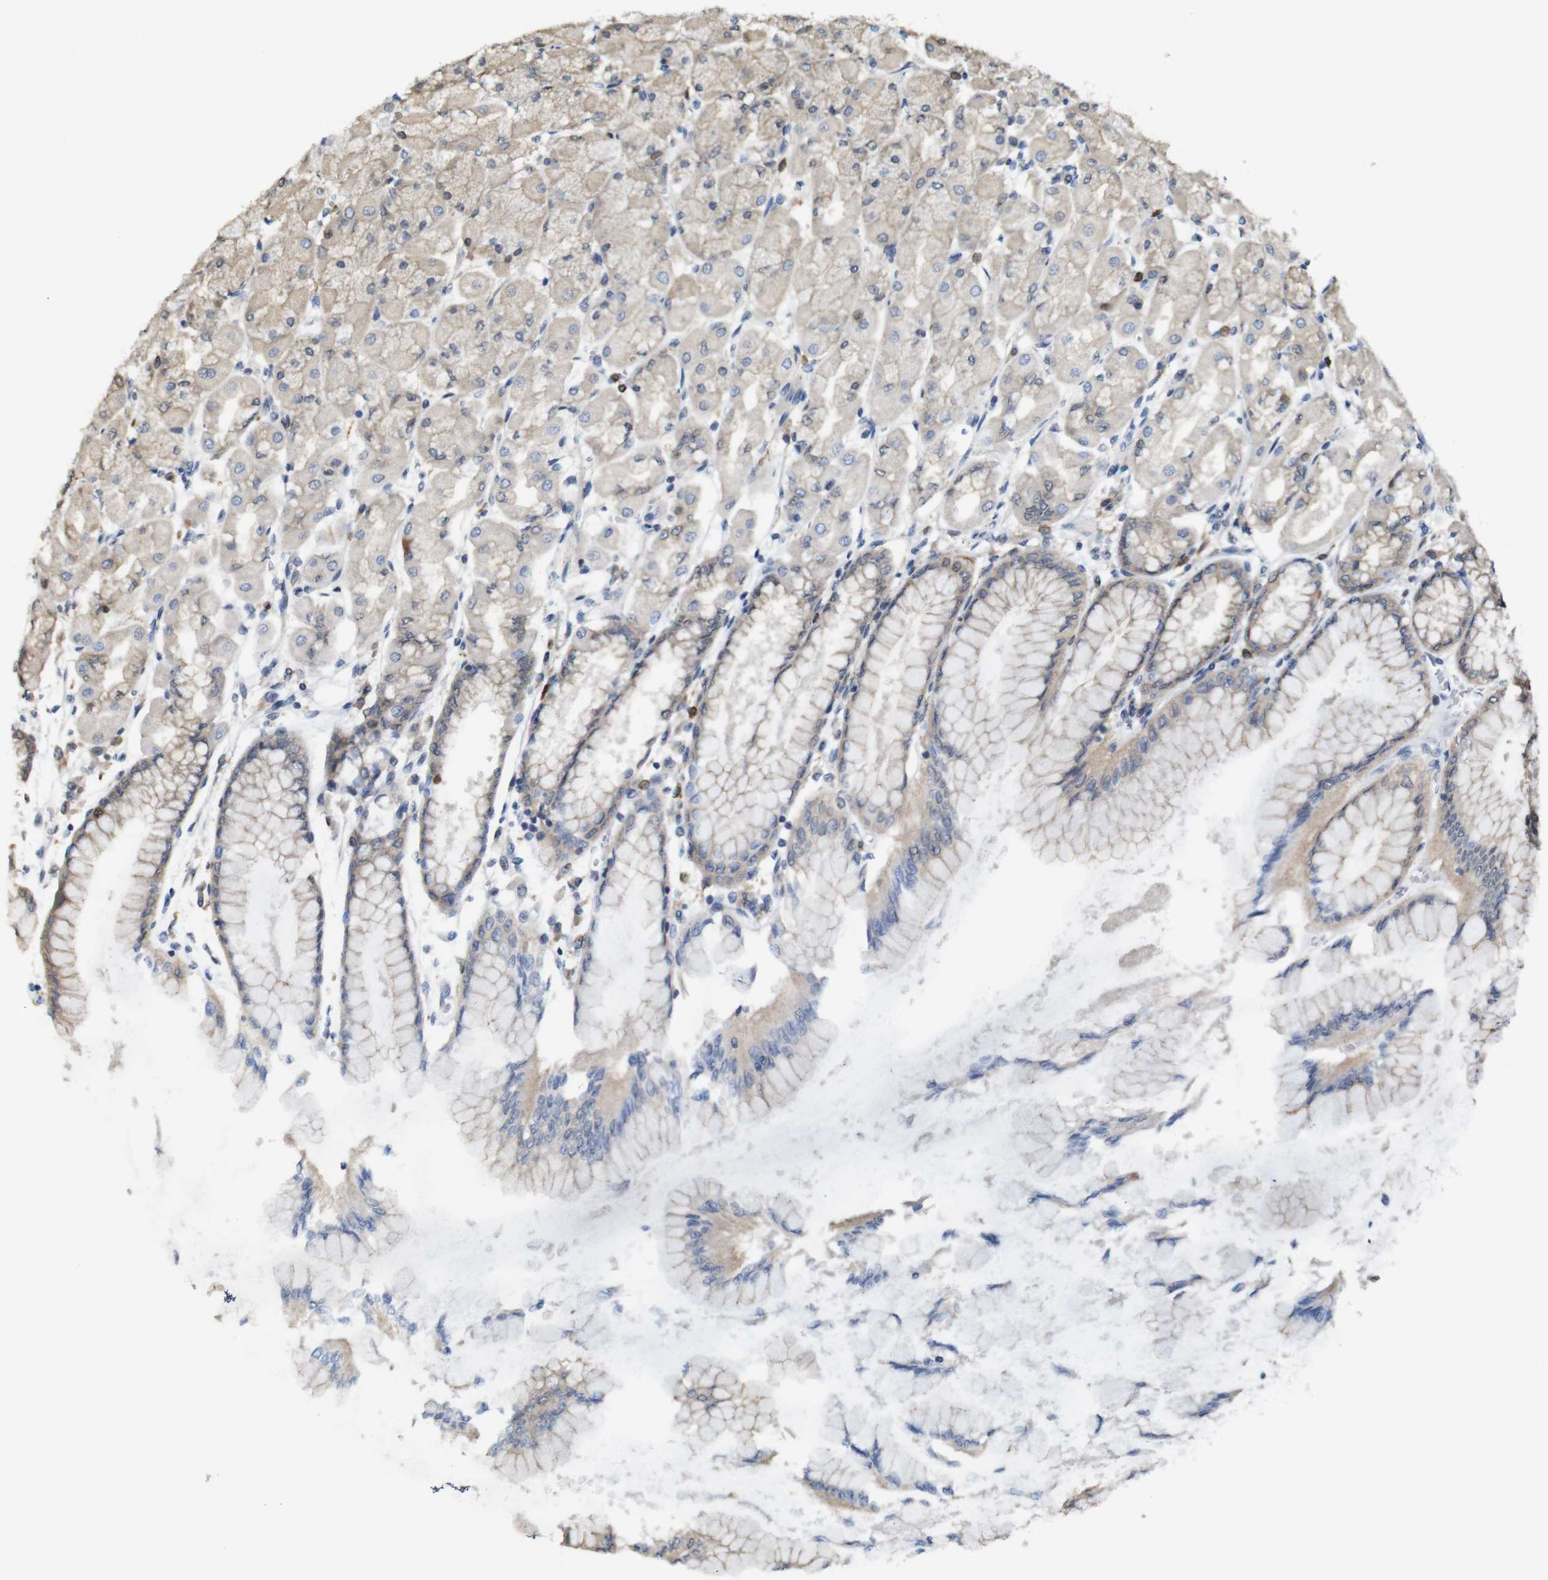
{"staining": {"intensity": "moderate", "quantity": ">75%", "location": "cytoplasmic/membranous,nuclear"}, "tissue": "stomach", "cell_type": "Glandular cells", "image_type": "normal", "snomed": [{"axis": "morphology", "description": "Normal tissue, NOS"}, {"axis": "topography", "description": "Stomach, upper"}], "caption": "A photomicrograph of stomach stained for a protein exhibits moderate cytoplasmic/membranous,nuclear brown staining in glandular cells. The staining was performed using DAB (3,3'-diaminobenzidine), with brown indicating positive protein expression. Nuclei are stained blue with hematoxylin.", "gene": "PNMA8A", "patient": {"sex": "female", "age": 56}}